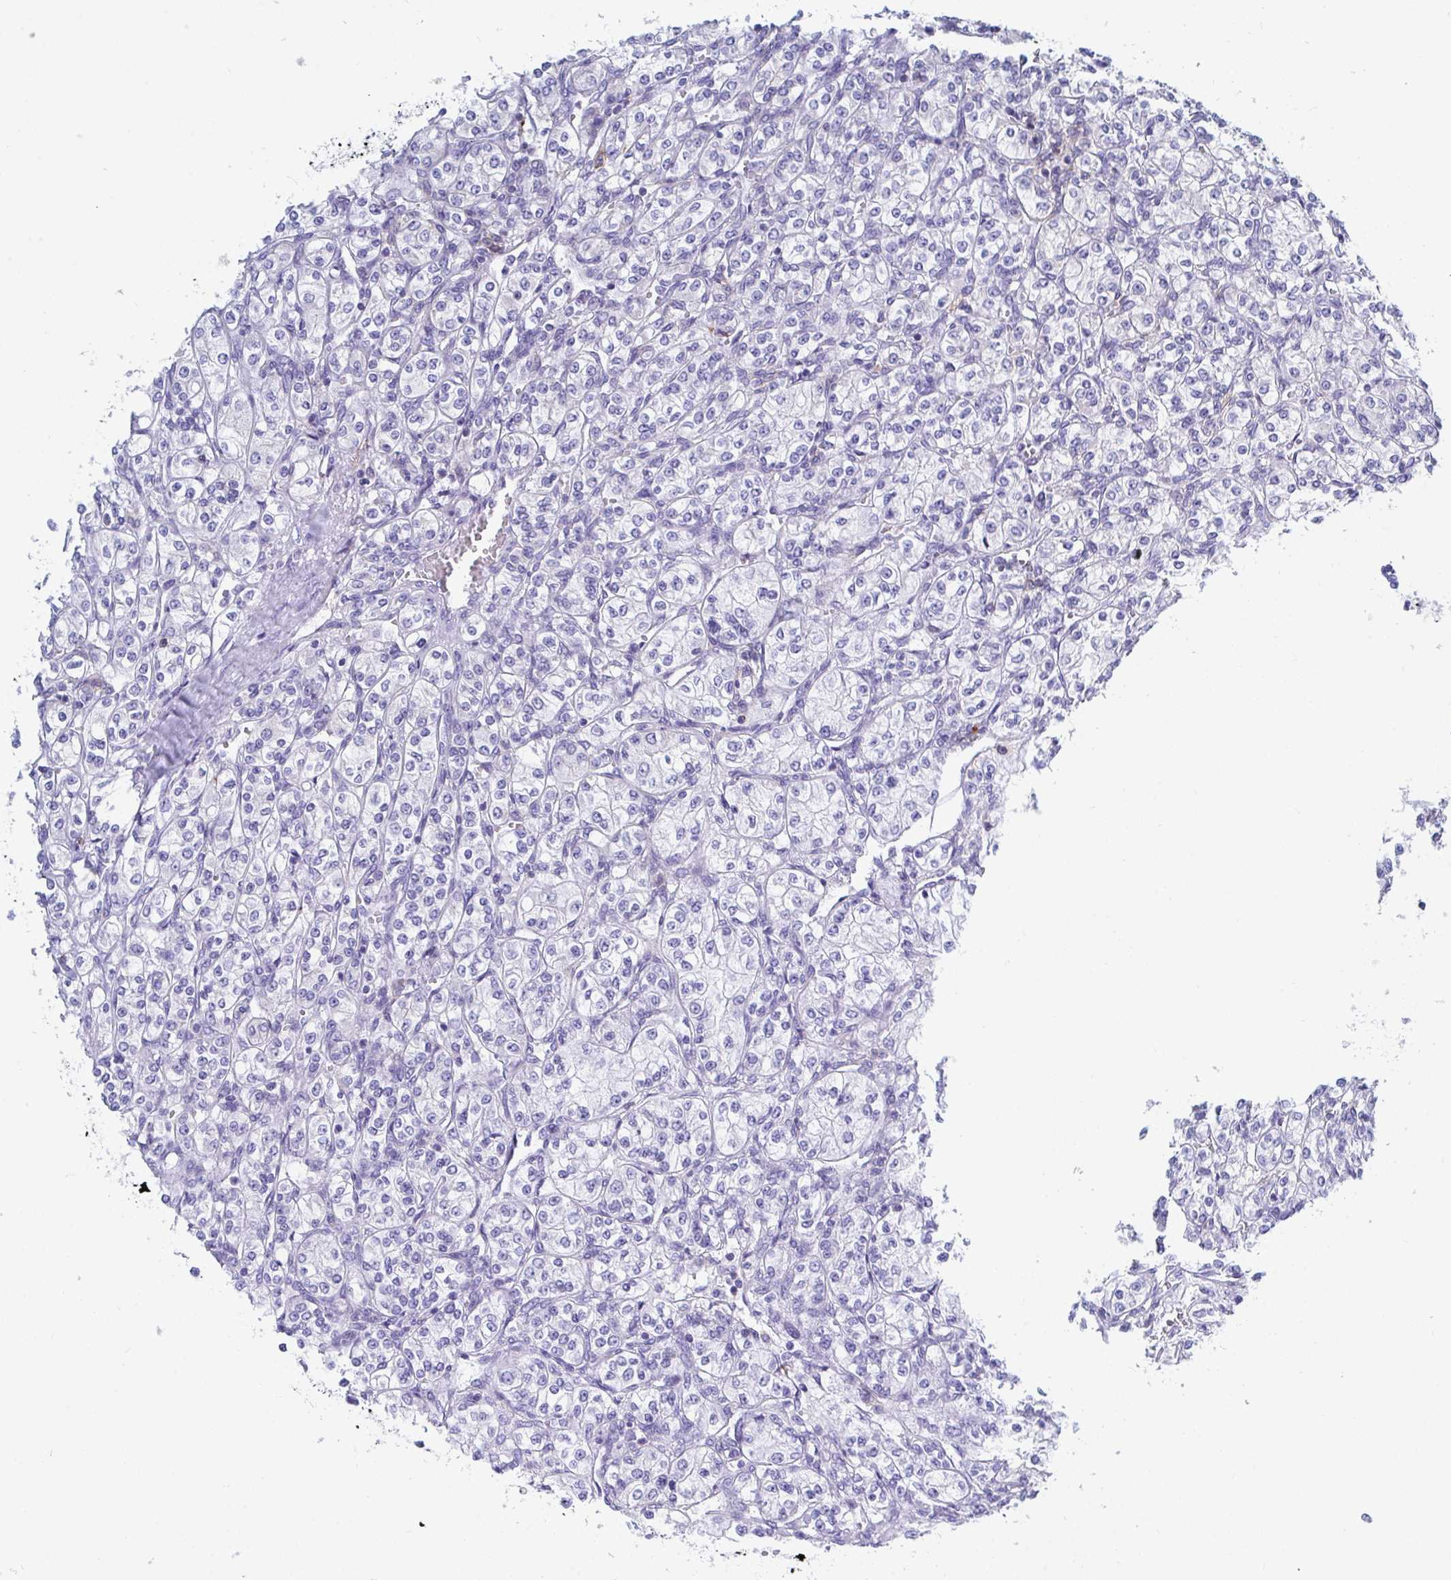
{"staining": {"intensity": "negative", "quantity": "none", "location": "none"}, "tissue": "renal cancer", "cell_type": "Tumor cells", "image_type": "cancer", "snomed": [{"axis": "morphology", "description": "Adenocarcinoma, NOS"}, {"axis": "topography", "description": "Kidney"}], "caption": "High power microscopy histopathology image of an immunohistochemistry (IHC) image of renal adenocarcinoma, revealing no significant staining in tumor cells.", "gene": "FRMD3", "patient": {"sex": "male", "age": 77}}